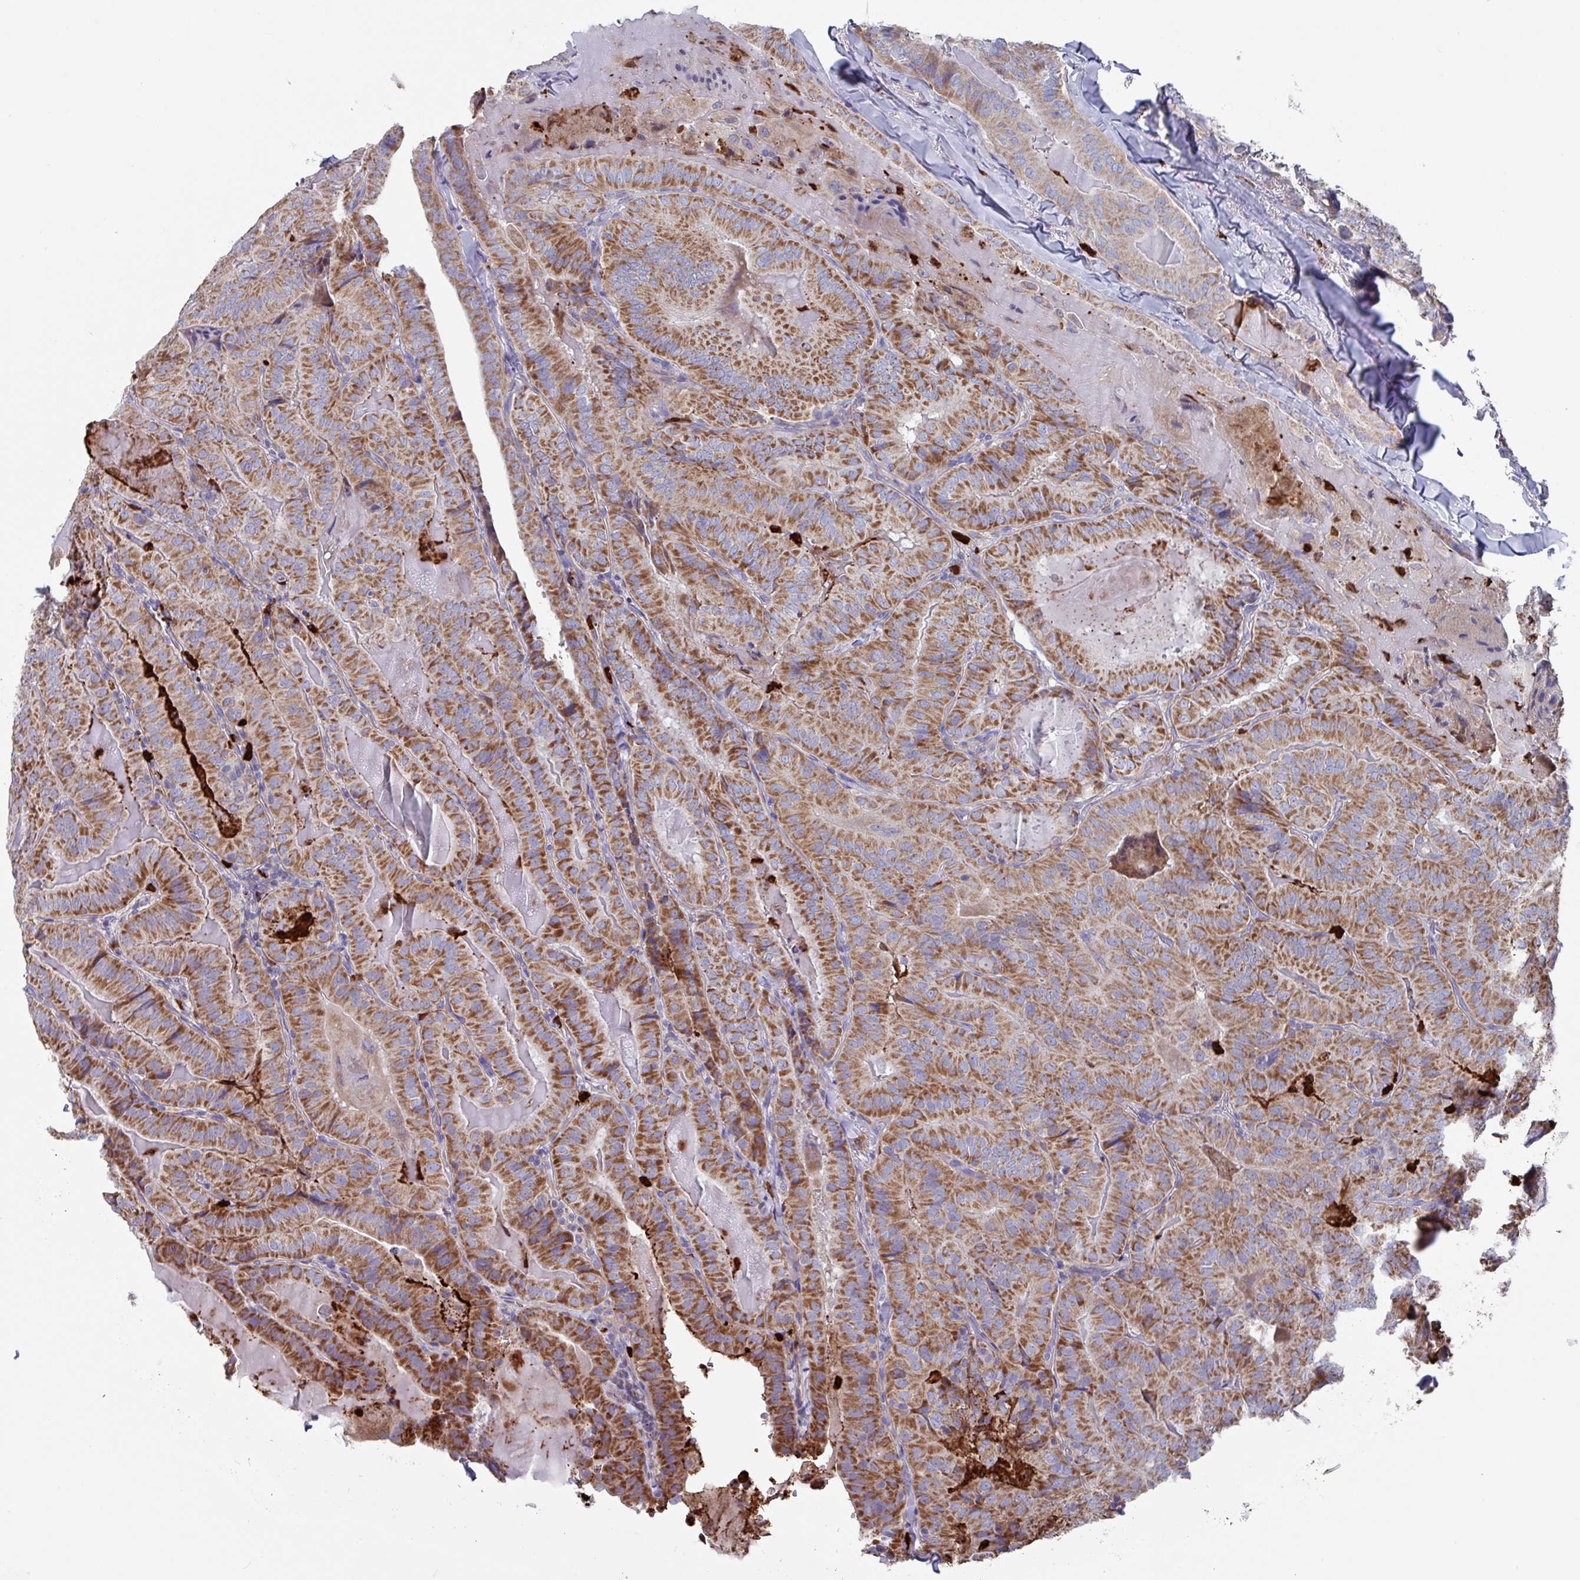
{"staining": {"intensity": "moderate", "quantity": ">75%", "location": "cytoplasmic/membranous"}, "tissue": "thyroid cancer", "cell_type": "Tumor cells", "image_type": "cancer", "snomed": [{"axis": "morphology", "description": "Papillary adenocarcinoma, NOS"}, {"axis": "topography", "description": "Thyroid gland"}], "caption": "Tumor cells demonstrate medium levels of moderate cytoplasmic/membranous staining in about >75% of cells in human papillary adenocarcinoma (thyroid).", "gene": "UQCC2", "patient": {"sex": "female", "age": 68}}